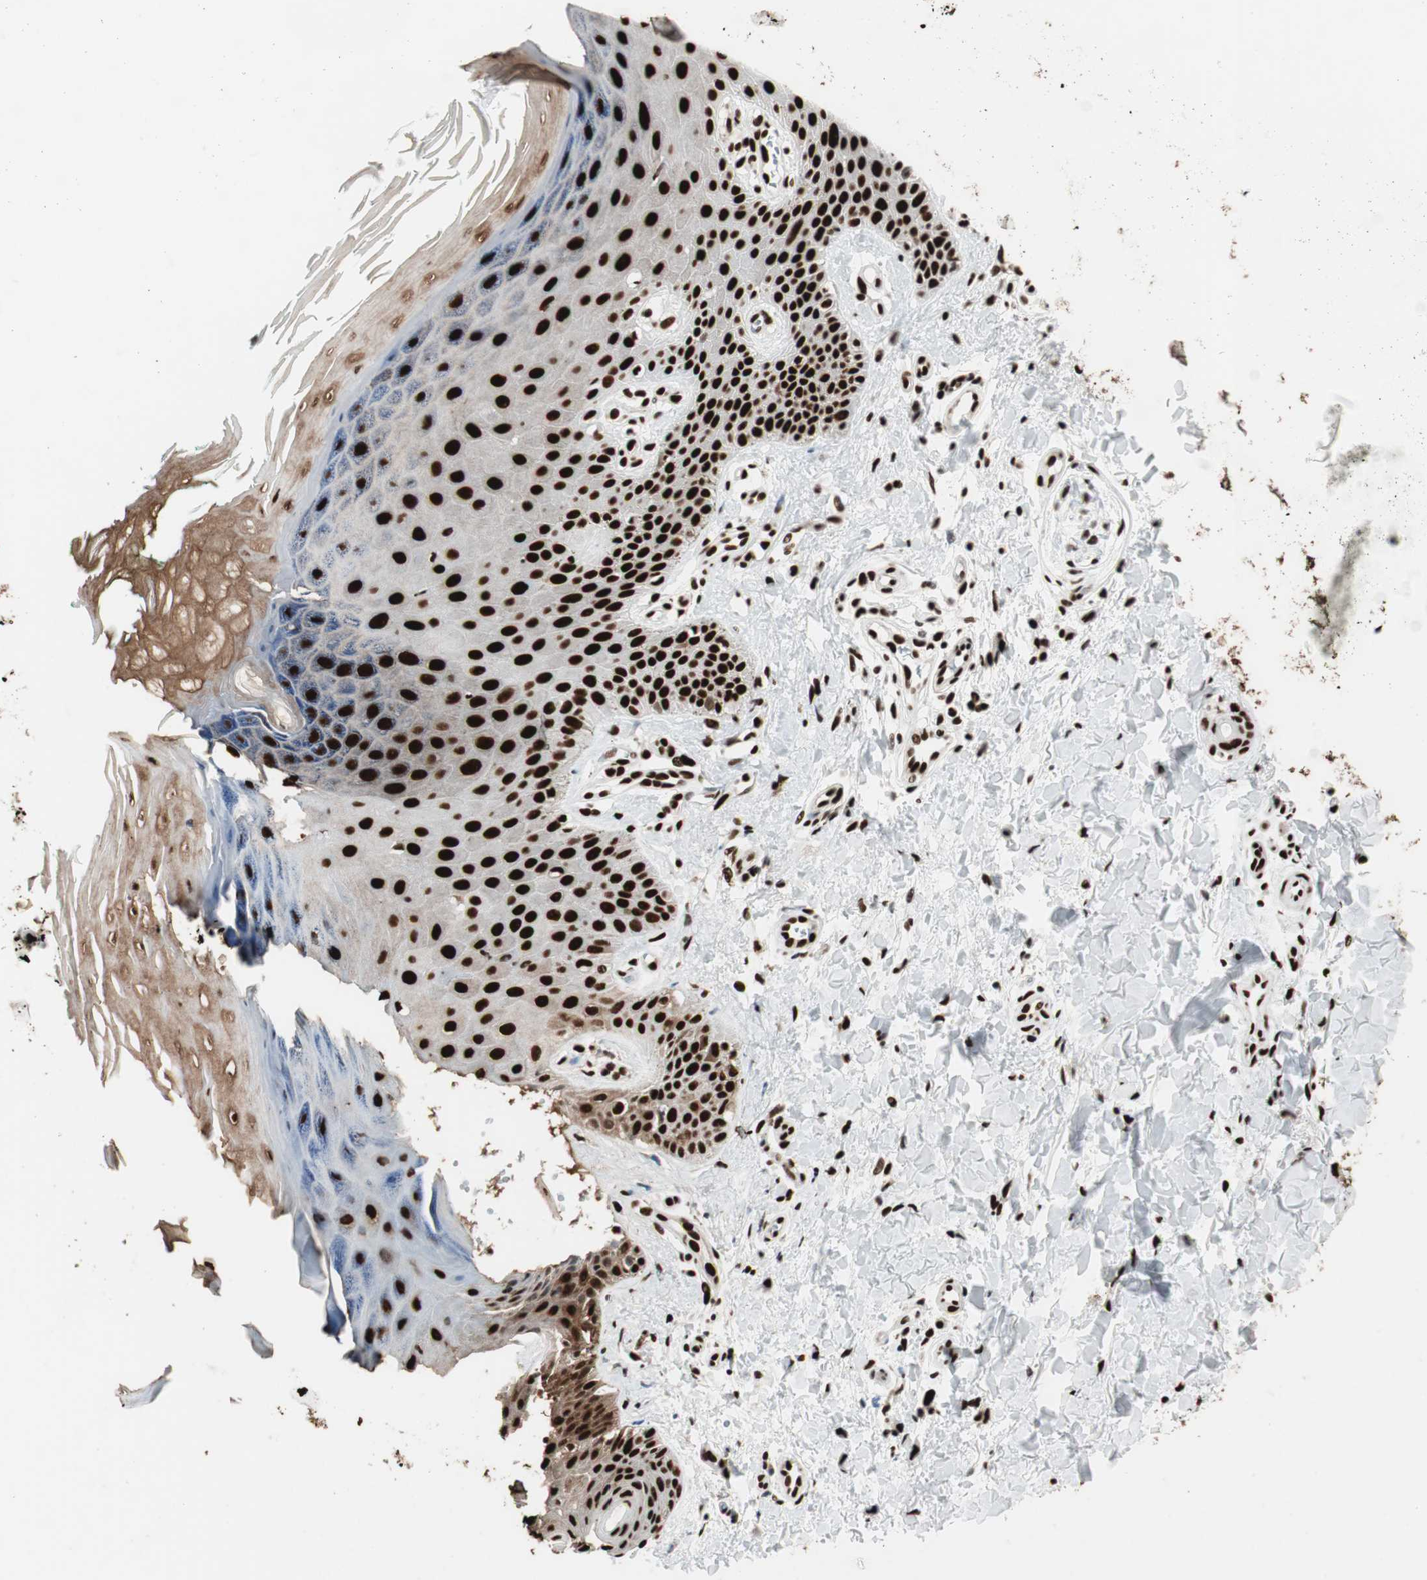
{"staining": {"intensity": "strong", "quantity": ">75%", "location": "nuclear"}, "tissue": "skin", "cell_type": "Fibroblasts", "image_type": "normal", "snomed": [{"axis": "morphology", "description": "Normal tissue, NOS"}, {"axis": "topography", "description": "Skin"}], "caption": "Immunohistochemistry of unremarkable skin demonstrates high levels of strong nuclear expression in about >75% of fibroblasts. The staining was performed using DAB to visualize the protein expression in brown, while the nuclei were stained in blue with hematoxylin (Magnification: 20x).", "gene": "PSME3", "patient": {"sex": "male", "age": 26}}